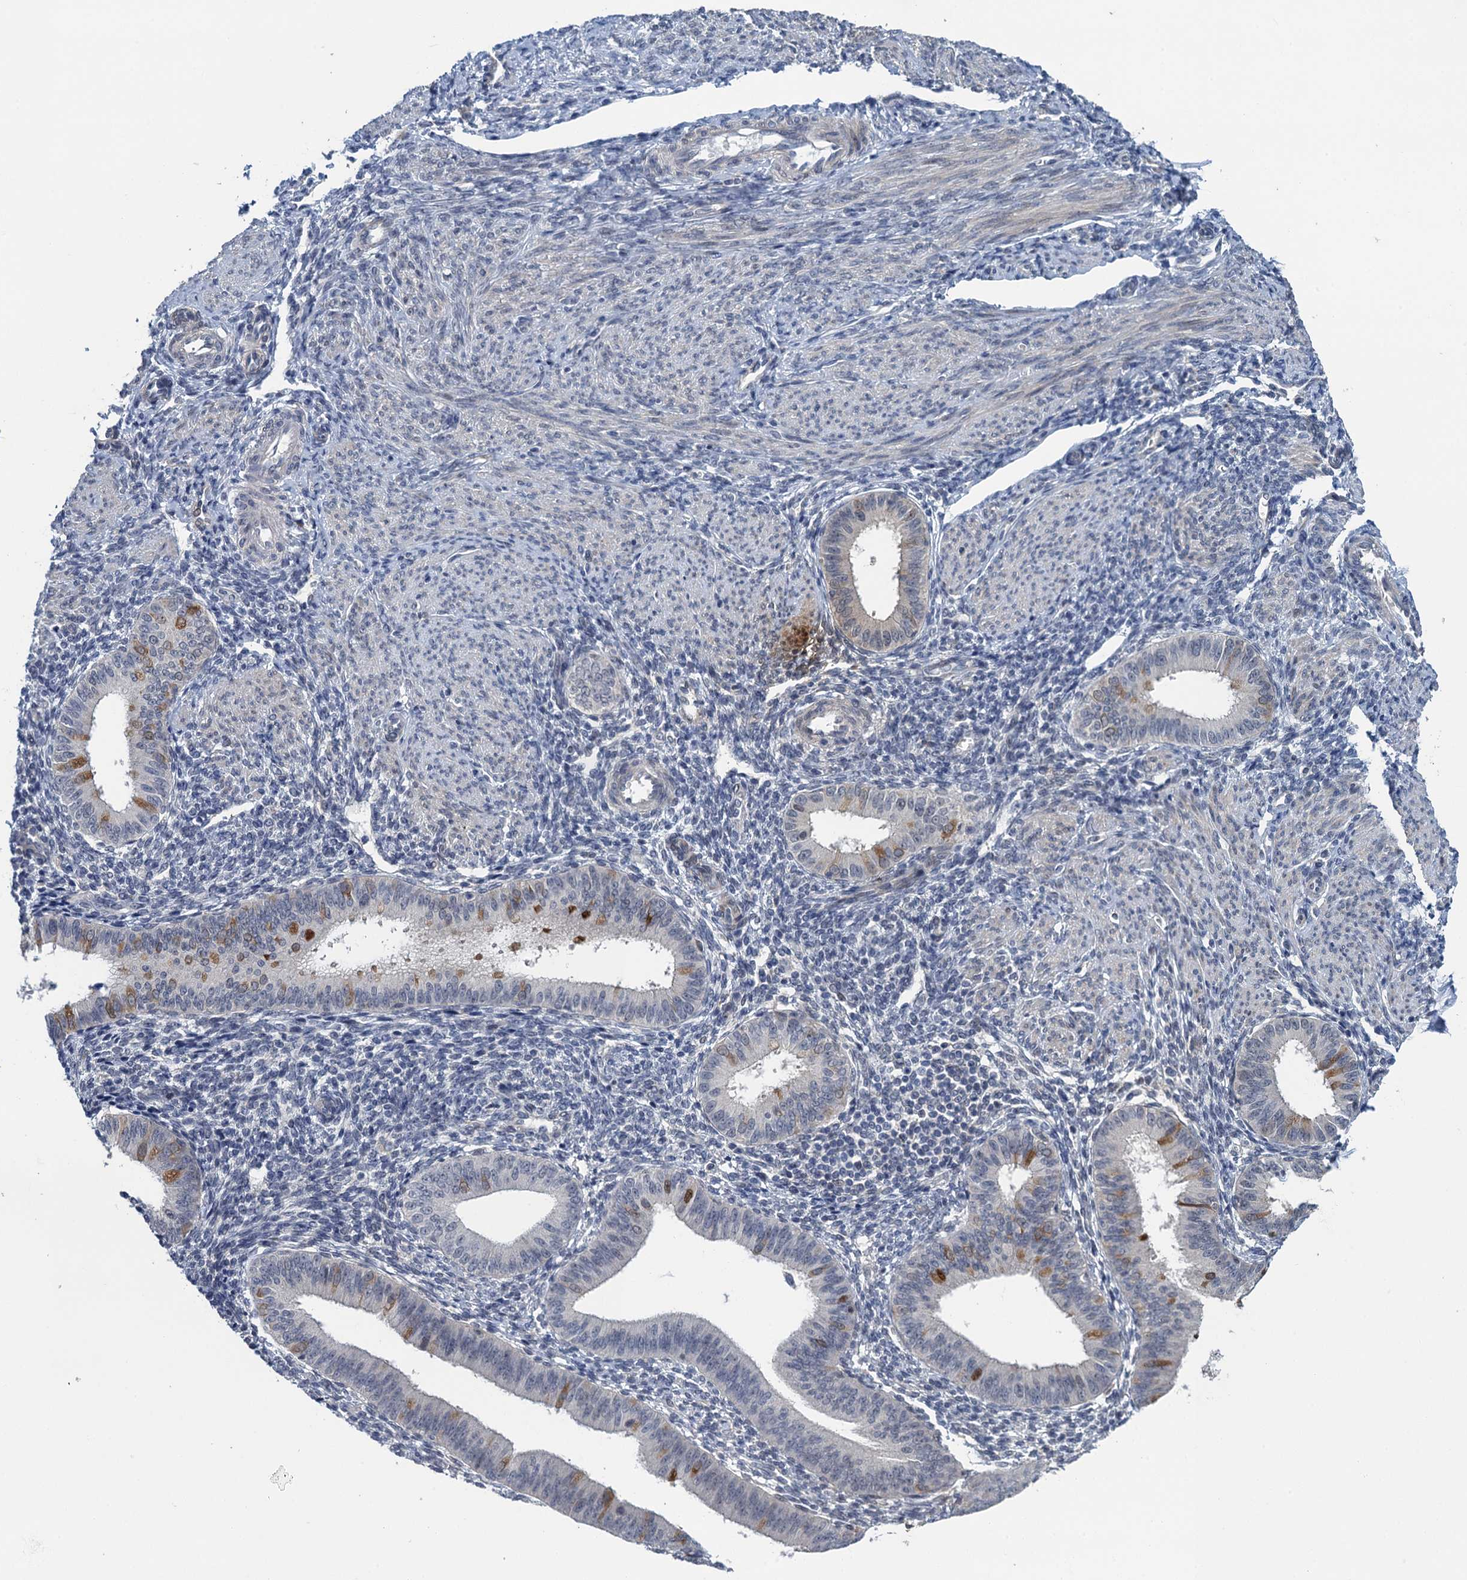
{"staining": {"intensity": "negative", "quantity": "none", "location": "none"}, "tissue": "endometrium", "cell_type": "Cells in endometrial stroma", "image_type": "normal", "snomed": [{"axis": "morphology", "description": "Normal tissue, NOS"}, {"axis": "topography", "description": "Uterus"}, {"axis": "topography", "description": "Endometrium"}], "caption": "Micrograph shows no protein staining in cells in endometrial stroma of benign endometrium. Nuclei are stained in blue.", "gene": "MRFAP1", "patient": {"sex": "female", "age": 48}}